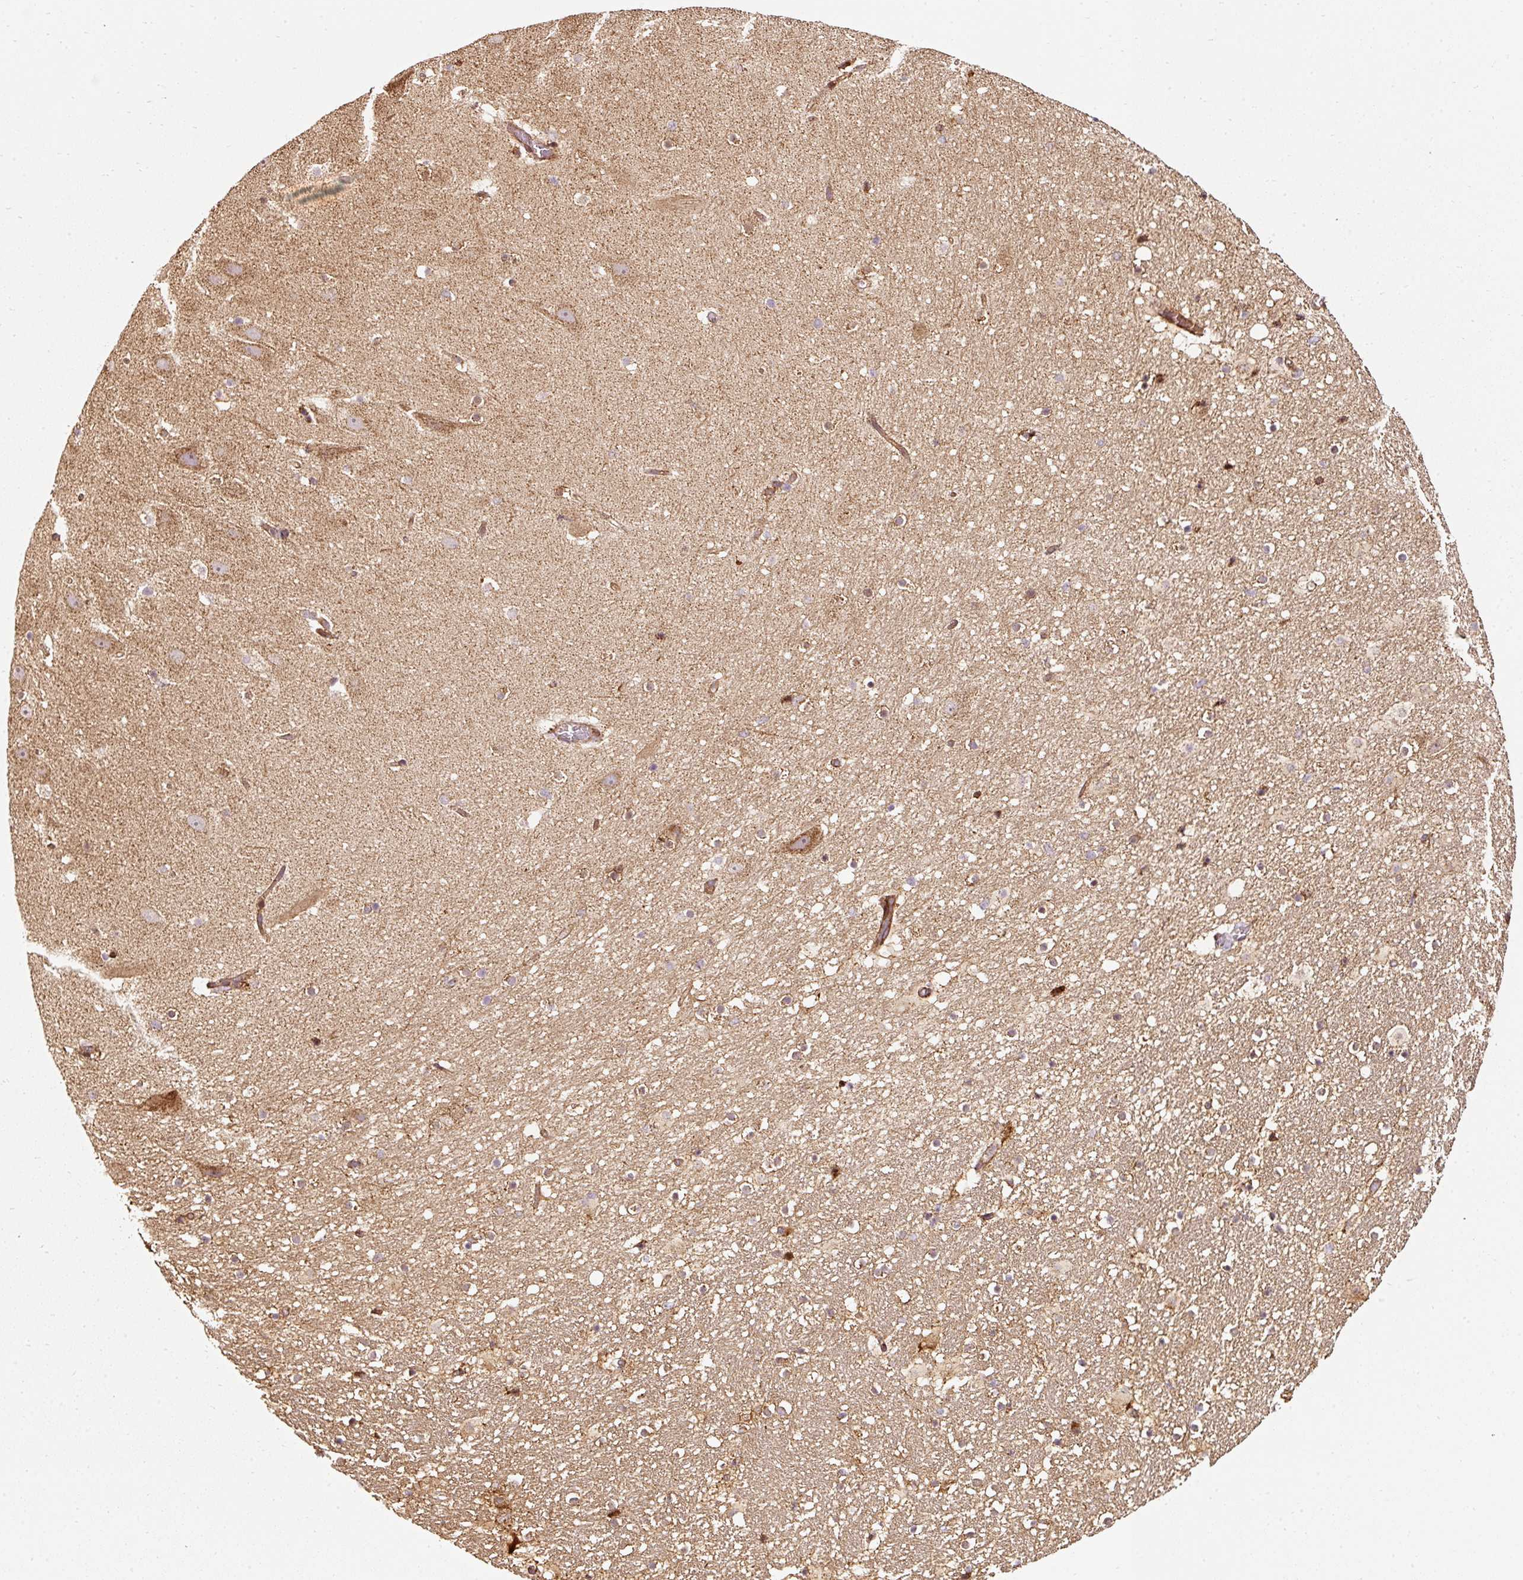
{"staining": {"intensity": "moderate", "quantity": "25%-75%", "location": "cytoplasmic/membranous"}, "tissue": "hippocampus", "cell_type": "Glial cells", "image_type": "normal", "snomed": [{"axis": "morphology", "description": "Normal tissue, NOS"}, {"axis": "topography", "description": "Hippocampus"}], "caption": "Hippocampus stained for a protein demonstrates moderate cytoplasmic/membranous positivity in glial cells. Nuclei are stained in blue.", "gene": "ISCU", "patient": {"sex": "male", "age": 37}}